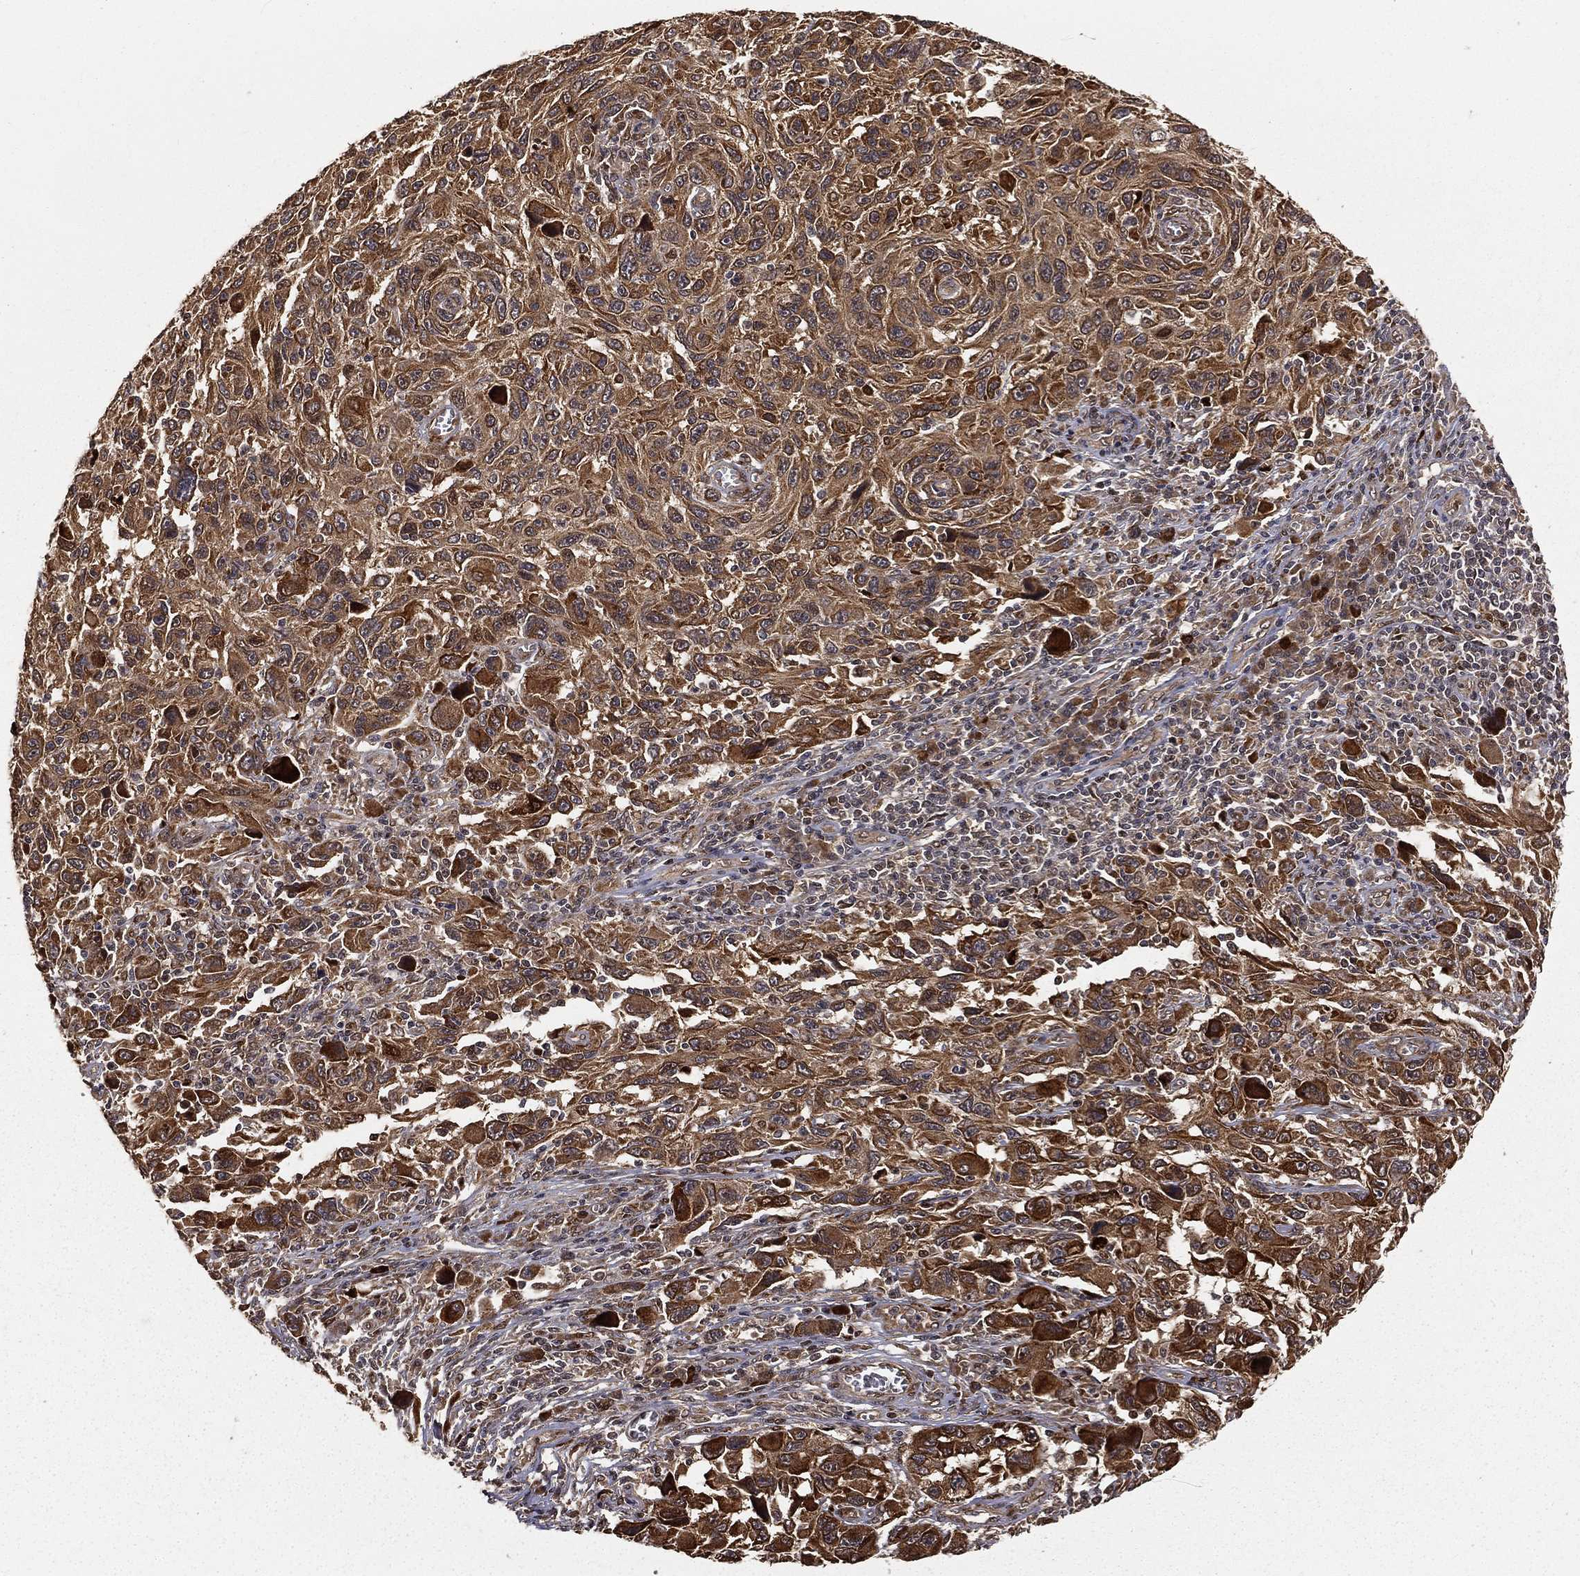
{"staining": {"intensity": "moderate", "quantity": ">75%", "location": "cytoplasmic/membranous"}, "tissue": "melanoma", "cell_type": "Tumor cells", "image_type": "cancer", "snomed": [{"axis": "morphology", "description": "Malignant melanoma, NOS"}, {"axis": "topography", "description": "Skin"}], "caption": "IHC (DAB) staining of melanoma reveals moderate cytoplasmic/membranous protein staining in approximately >75% of tumor cells. Using DAB (brown) and hematoxylin (blue) stains, captured at high magnification using brightfield microscopy.", "gene": "MAPK1", "patient": {"sex": "male", "age": 53}}